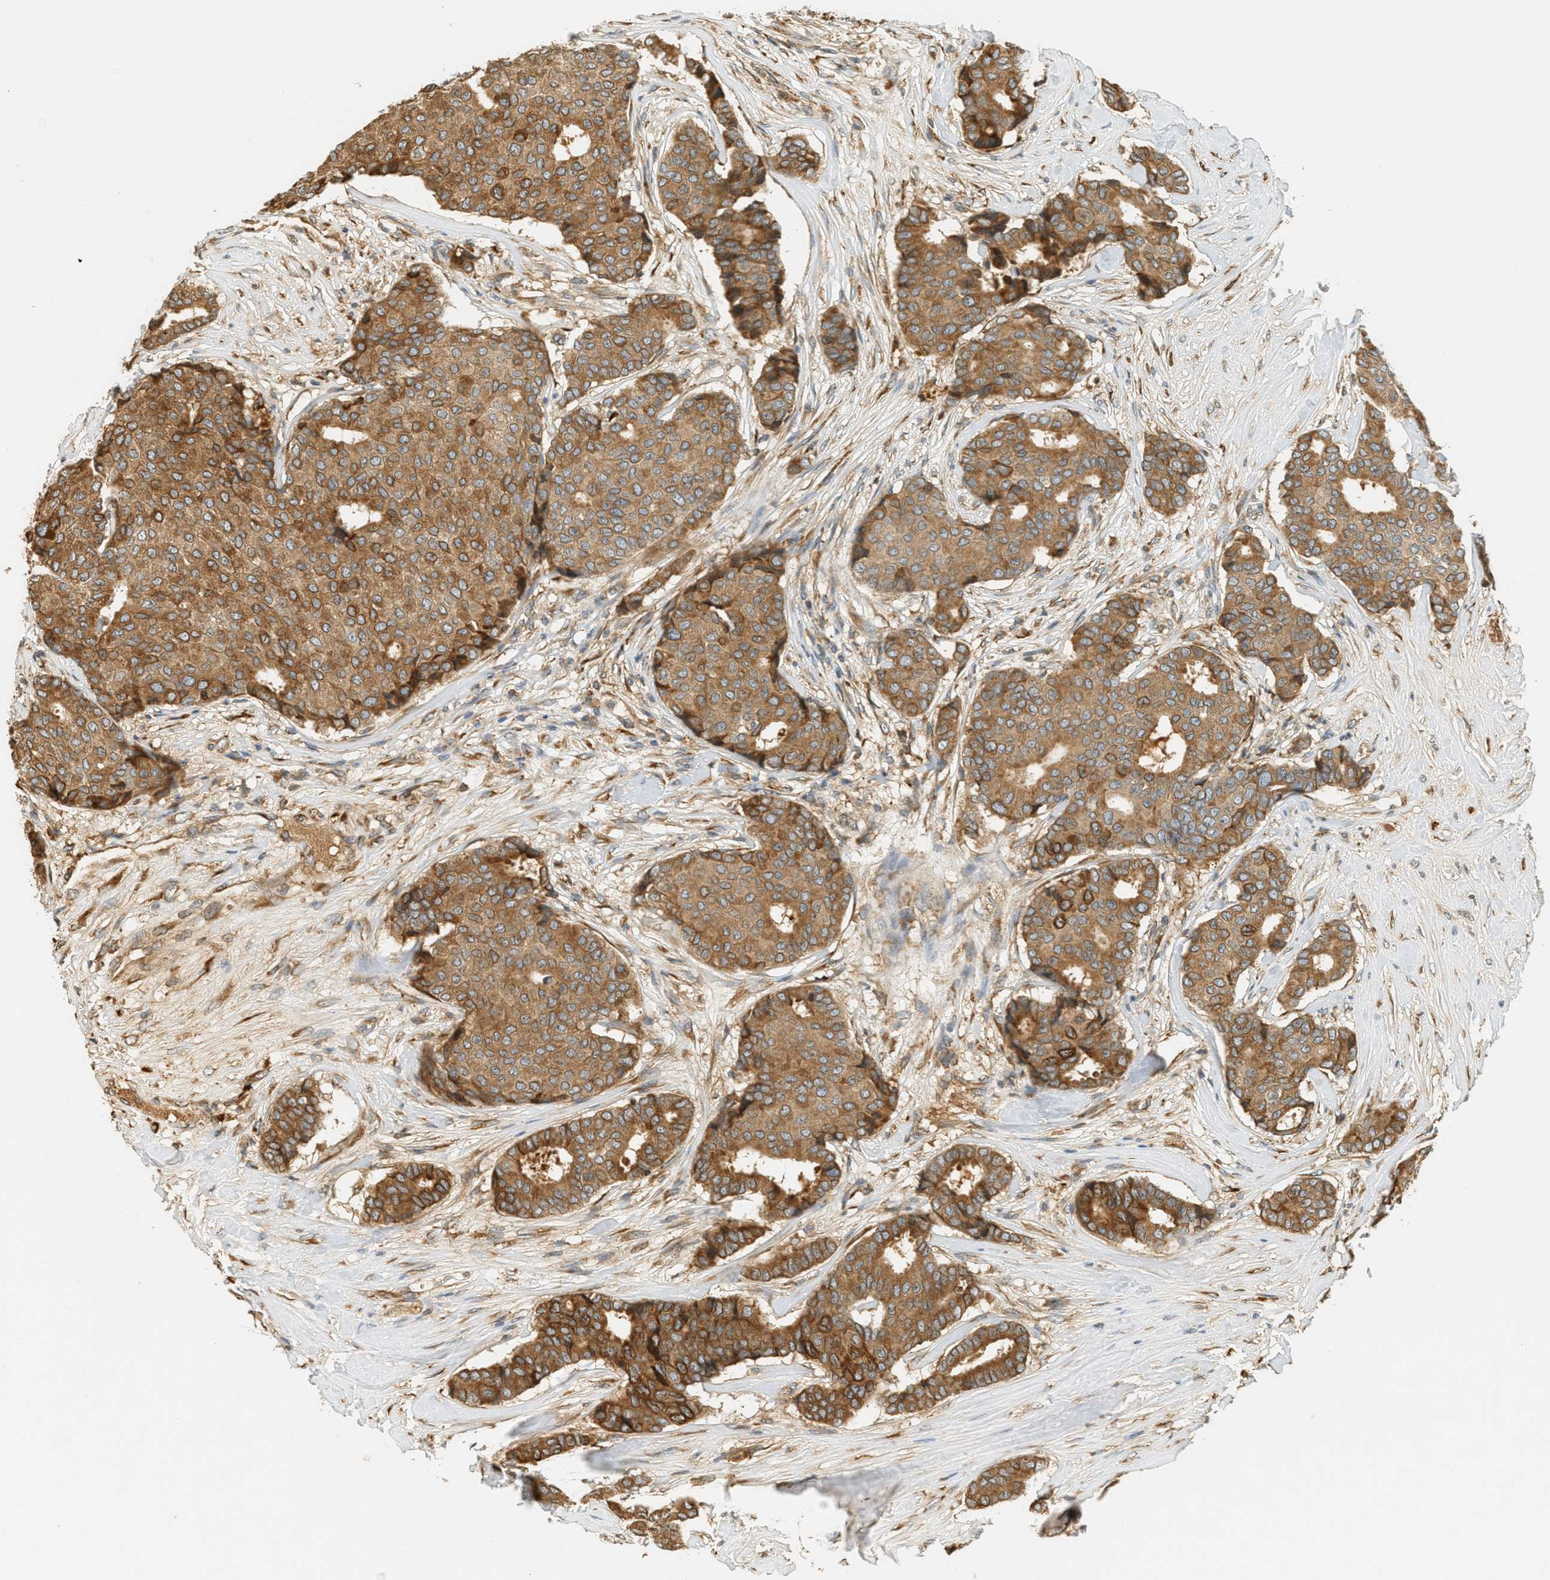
{"staining": {"intensity": "moderate", "quantity": ">75%", "location": "cytoplasmic/membranous"}, "tissue": "breast cancer", "cell_type": "Tumor cells", "image_type": "cancer", "snomed": [{"axis": "morphology", "description": "Duct carcinoma"}, {"axis": "topography", "description": "Breast"}], "caption": "Breast cancer (infiltrating ductal carcinoma) stained with a protein marker demonstrates moderate staining in tumor cells.", "gene": "PDK1", "patient": {"sex": "female", "age": 75}}